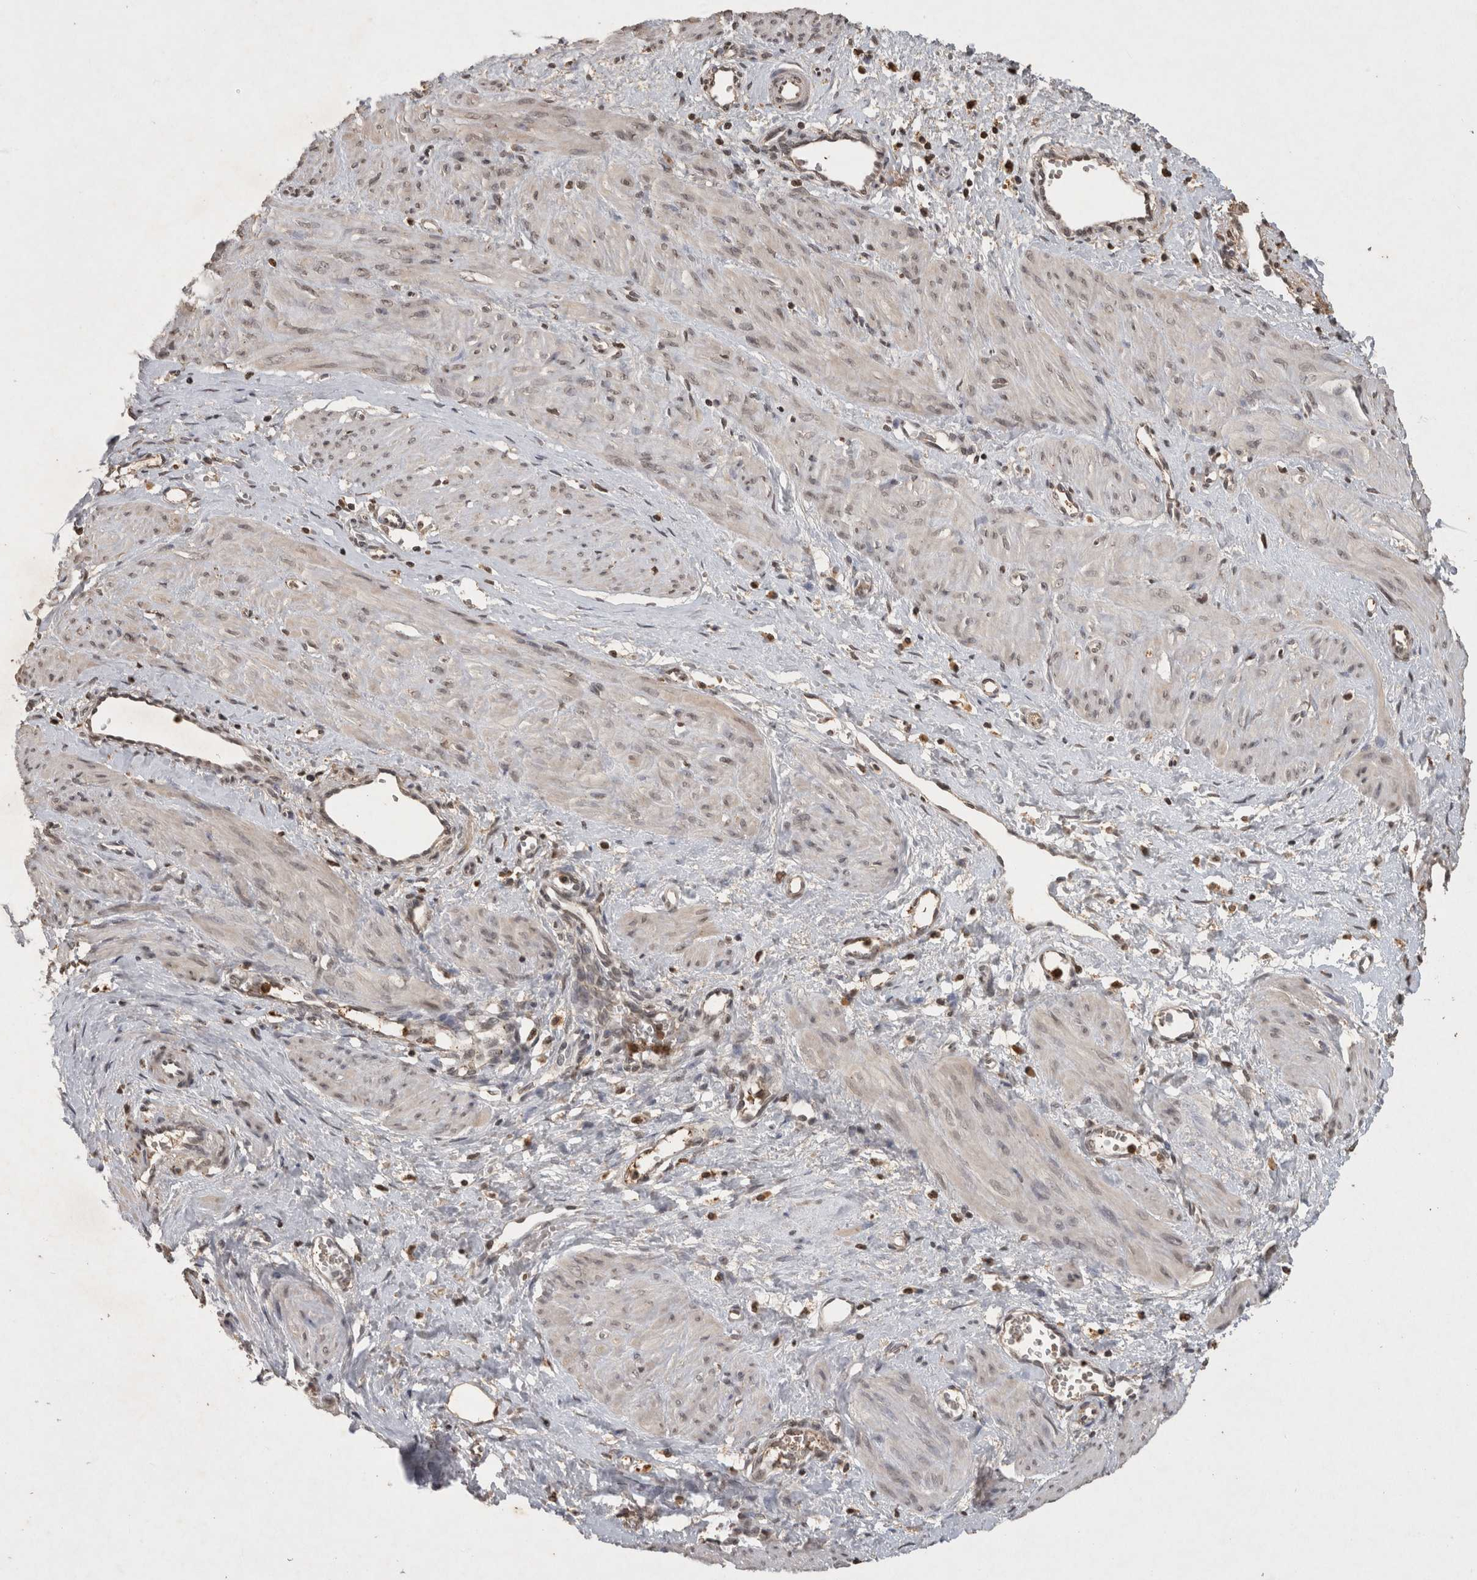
{"staining": {"intensity": "negative", "quantity": "none", "location": "none"}, "tissue": "smooth muscle", "cell_type": "Smooth muscle cells", "image_type": "normal", "snomed": [{"axis": "morphology", "description": "Normal tissue, NOS"}, {"axis": "topography", "description": "Endometrium"}], "caption": "IHC photomicrograph of normal smooth muscle: smooth muscle stained with DAB (3,3'-diaminobenzidine) displays no significant protein expression in smooth muscle cells. (Stains: DAB (3,3'-diaminobenzidine) immunohistochemistry with hematoxylin counter stain, Microscopy: brightfield microscopy at high magnification).", "gene": "HRK", "patient": {"sex": "female", "age": 33}}